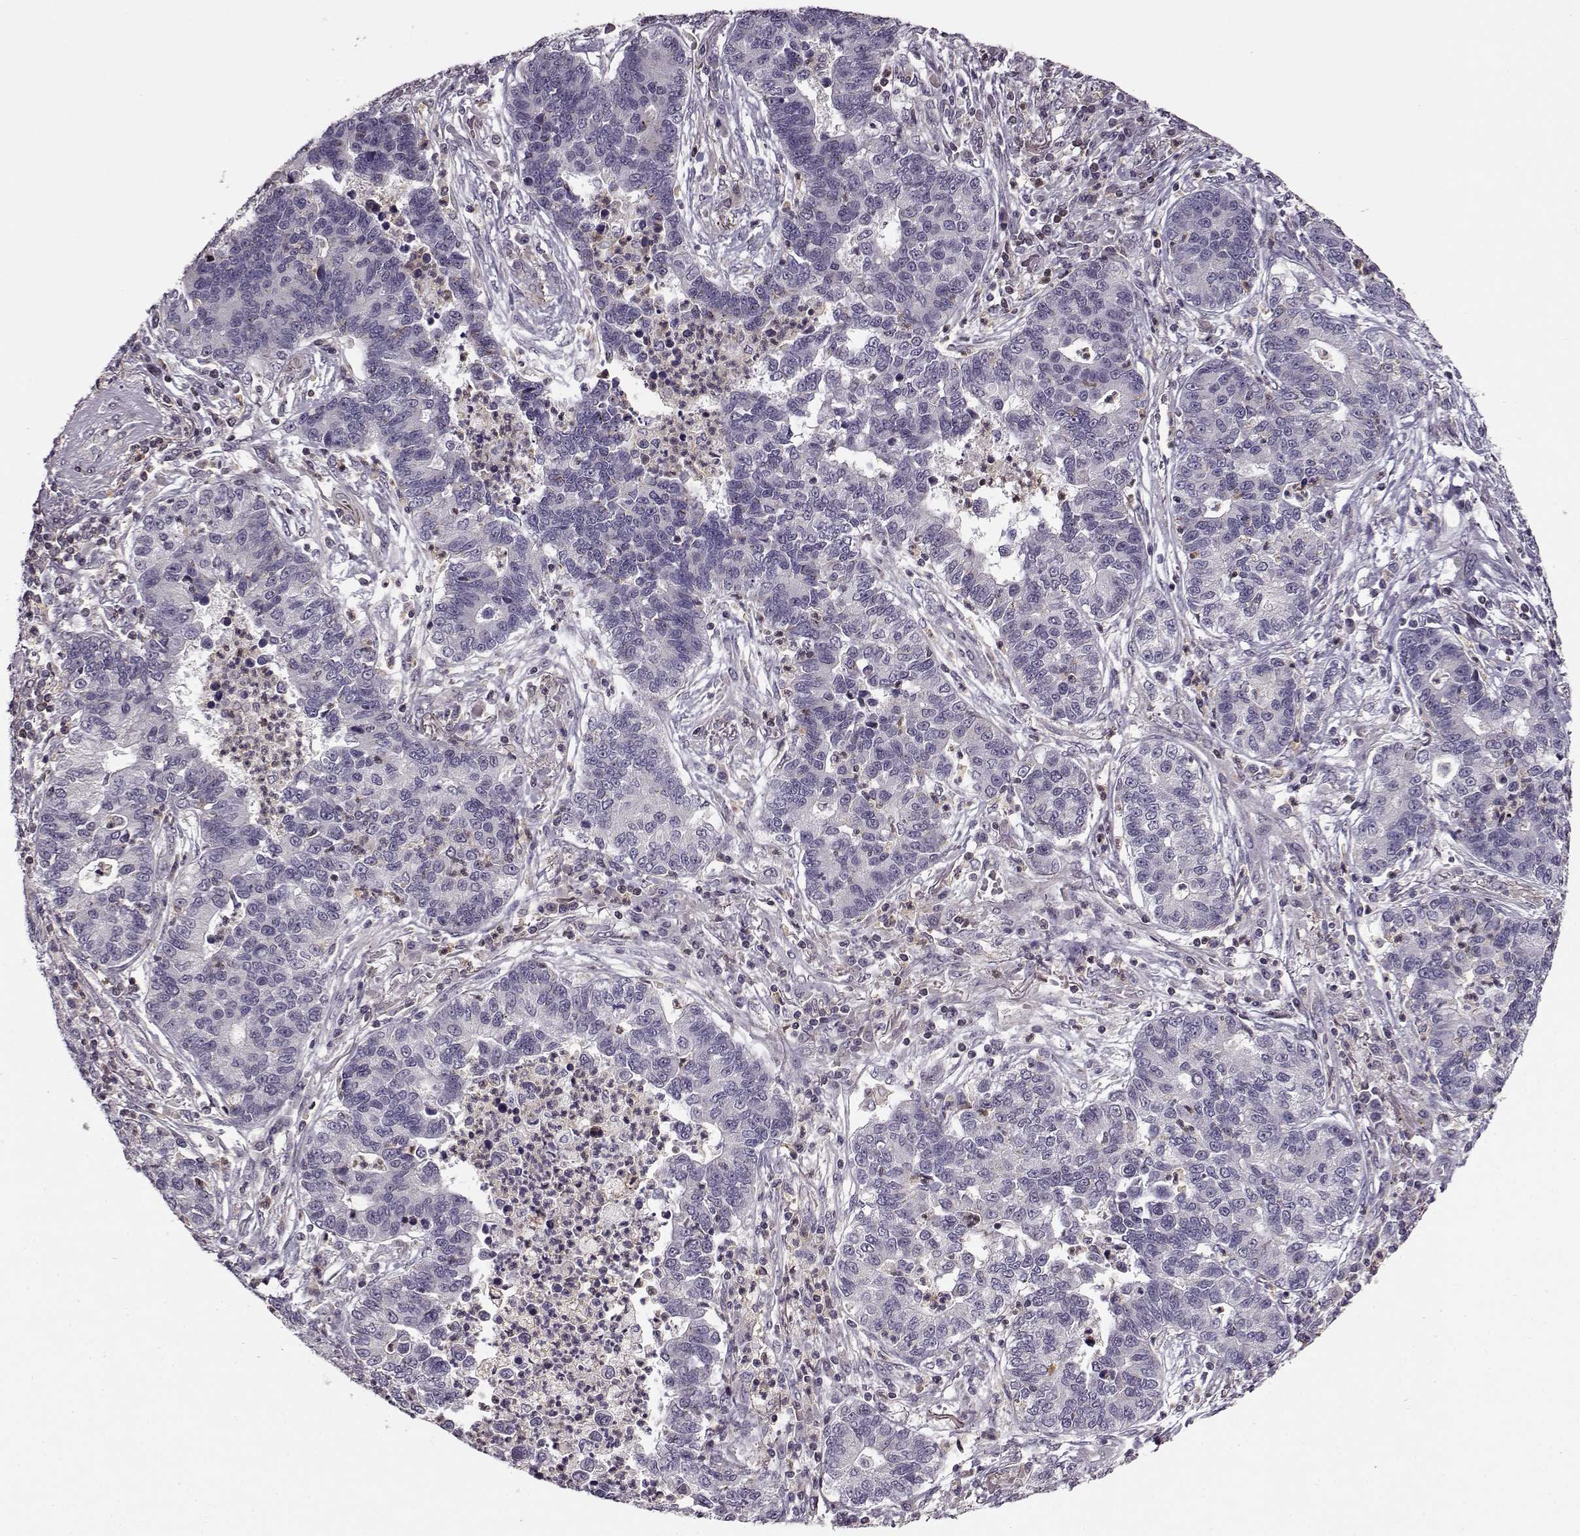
{"staining": {"intensity": "negative", "quantity": "none", "location": "none"}, "tissue": "lung cancer", "cell_type": "Tumor cells", "image_type": "cancer", "snomed": [{"axis": "morphology", "description": "Adenocarcinoma, NOS"}, {"axis": "topography", "description": "Lung"}], "caption": "An immunohistochemistry (IHC) photomicrograph of lung cancer (adenocarcinoma) is shown. There is no staining in tumor cells of lung cancer (adenocarcinoma).", "gene": "MFSD1", "patient": {"sex": "female", "age": 57}}